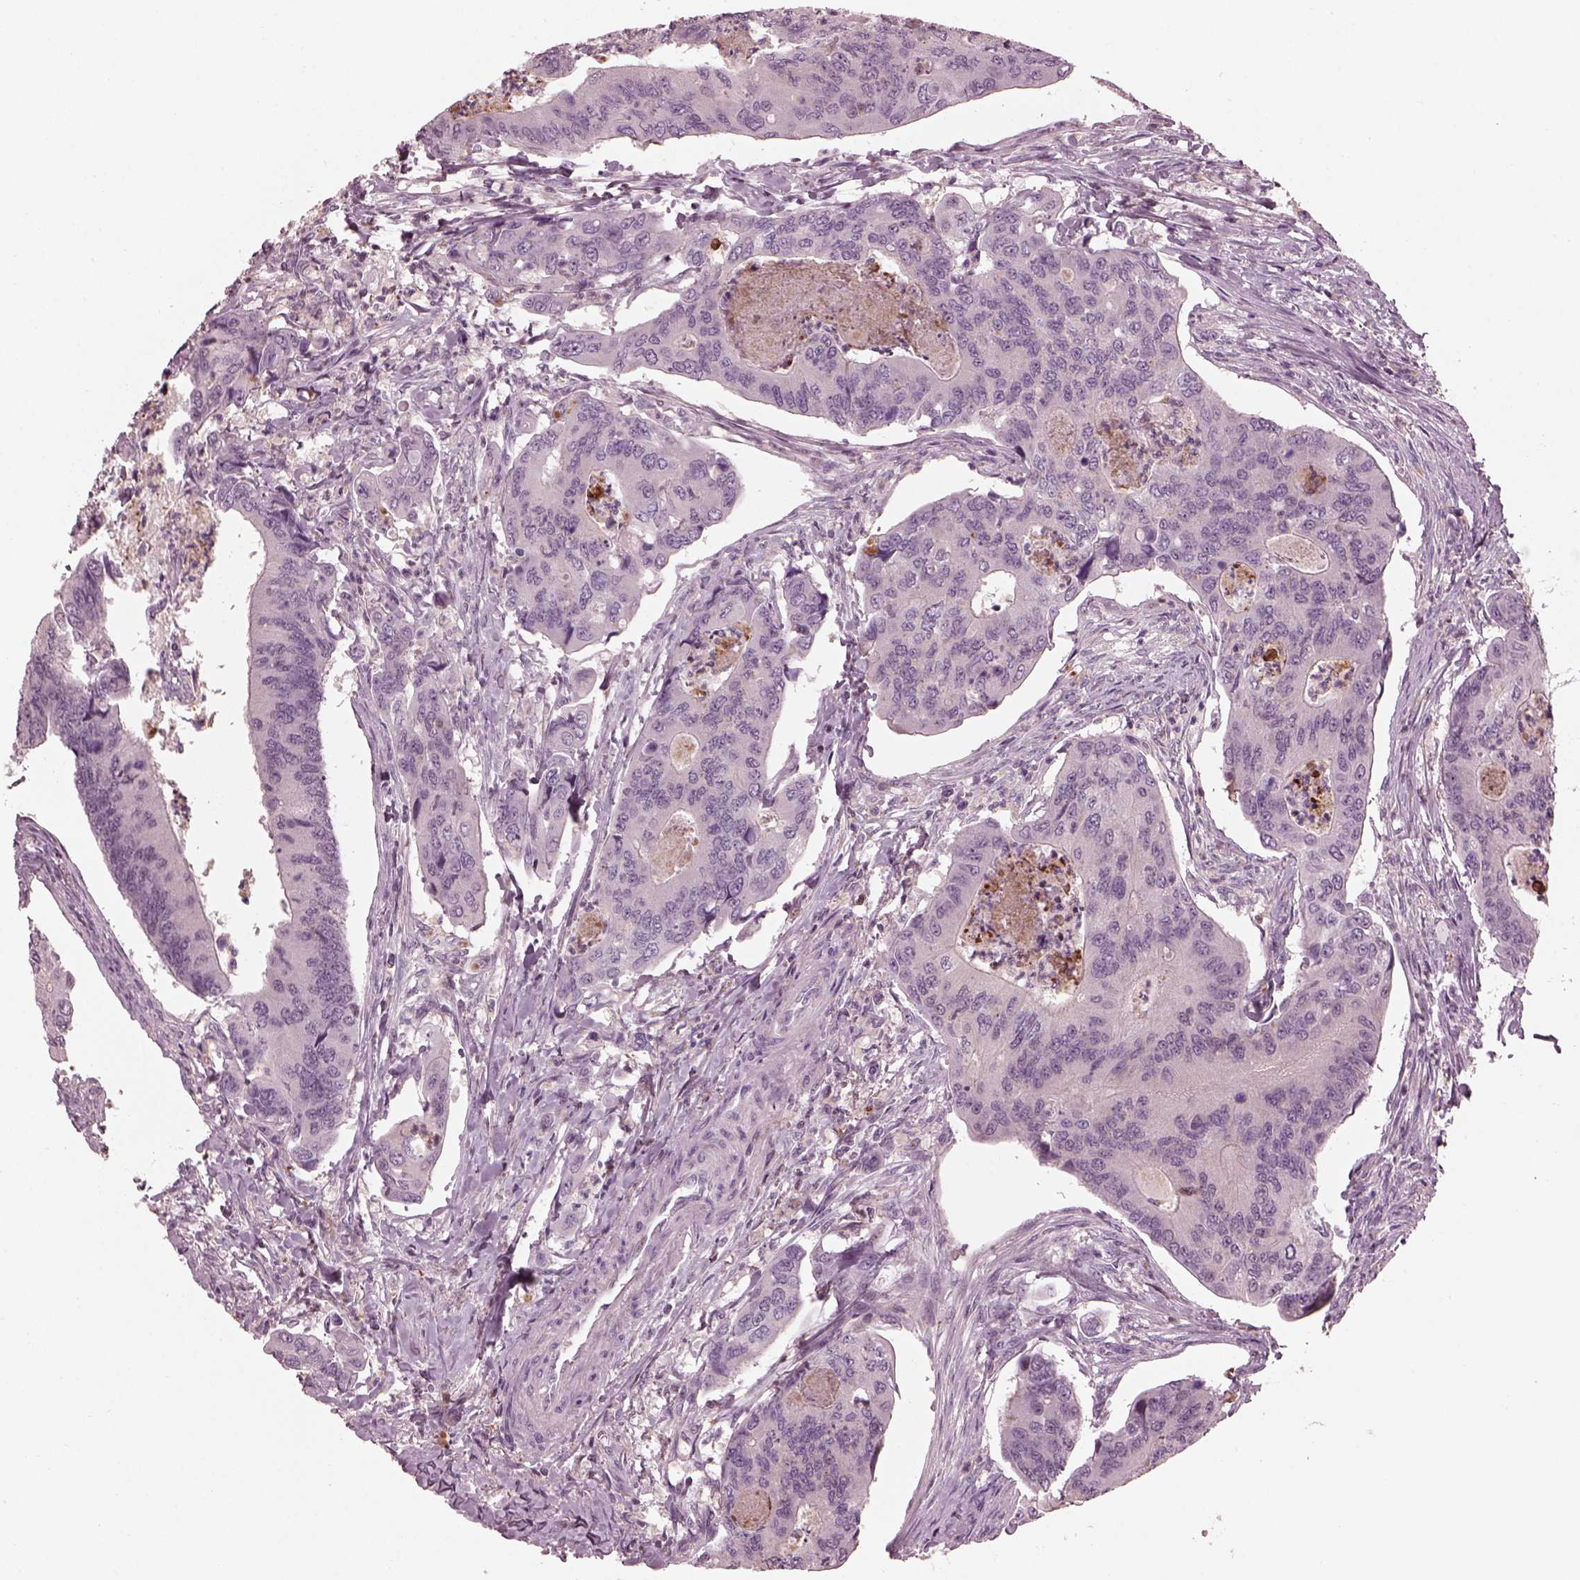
{"staining": {"intensity": "negative", "quantity": "none", "location": "none"}, "tissue": "colorectal cancer", "cell_type": "Tumor cells", "image_type": "cancer", "snomed": [{"axis": "morphology", "description": "Adenocarcinoma, NOS"}, {"axis": "topography", "description": "Colon"}], "caption": "Adenocarcinoma (colorectal) was stained to show a protein in brown. There is no significant positivity in tumor cells. (Stains: DAB immunohistochemistry (IHC) with hematoxylin counter stain, Microscopy: brightfield microscopy at high magnification).", "gene": "BFSP1", "patient": {"sex": "female", "age": 67}}